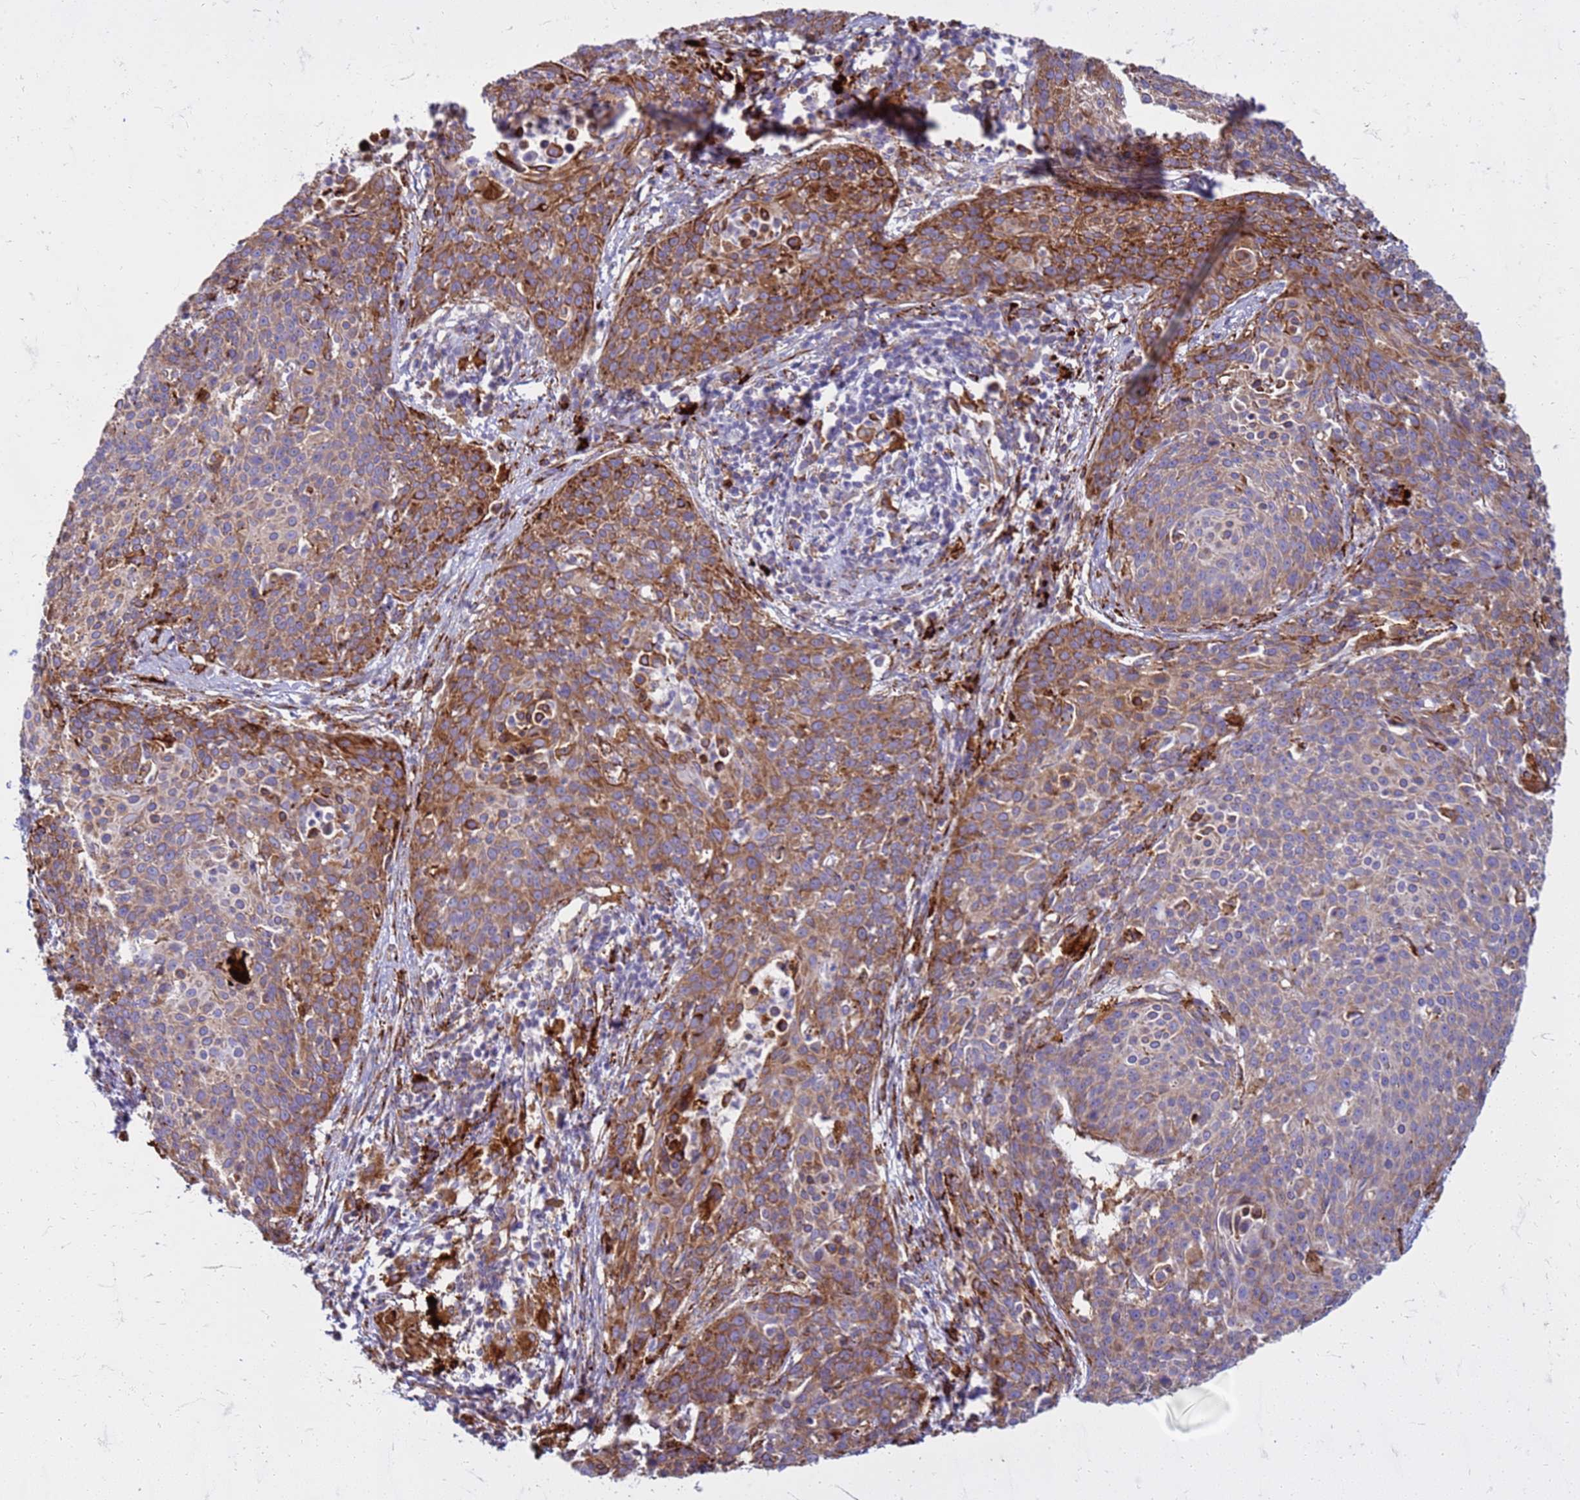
{"staining": {"intensity": "moderate", "quantity": "25%-75%", "location": "cytoplasmic/membranous"}, "tissue": "cervical cancer", "cell_type": "Tumor cells", "image_type": "cancer", "snomed": [{"axis": "morphology", "description": "Squamous cell carcinoma, NOS"}, {"axis": "topography", "description": "Cervix"}], "caption": "Immunohistochemical staining of squamous cell carcinoma (cervical) shows medium levels of moderate cytoplasmic/membranous positivity in about 25%-75% of tumor cells.", "gene": "PDK3", "patient": {"sex": "female", "age": 38}}